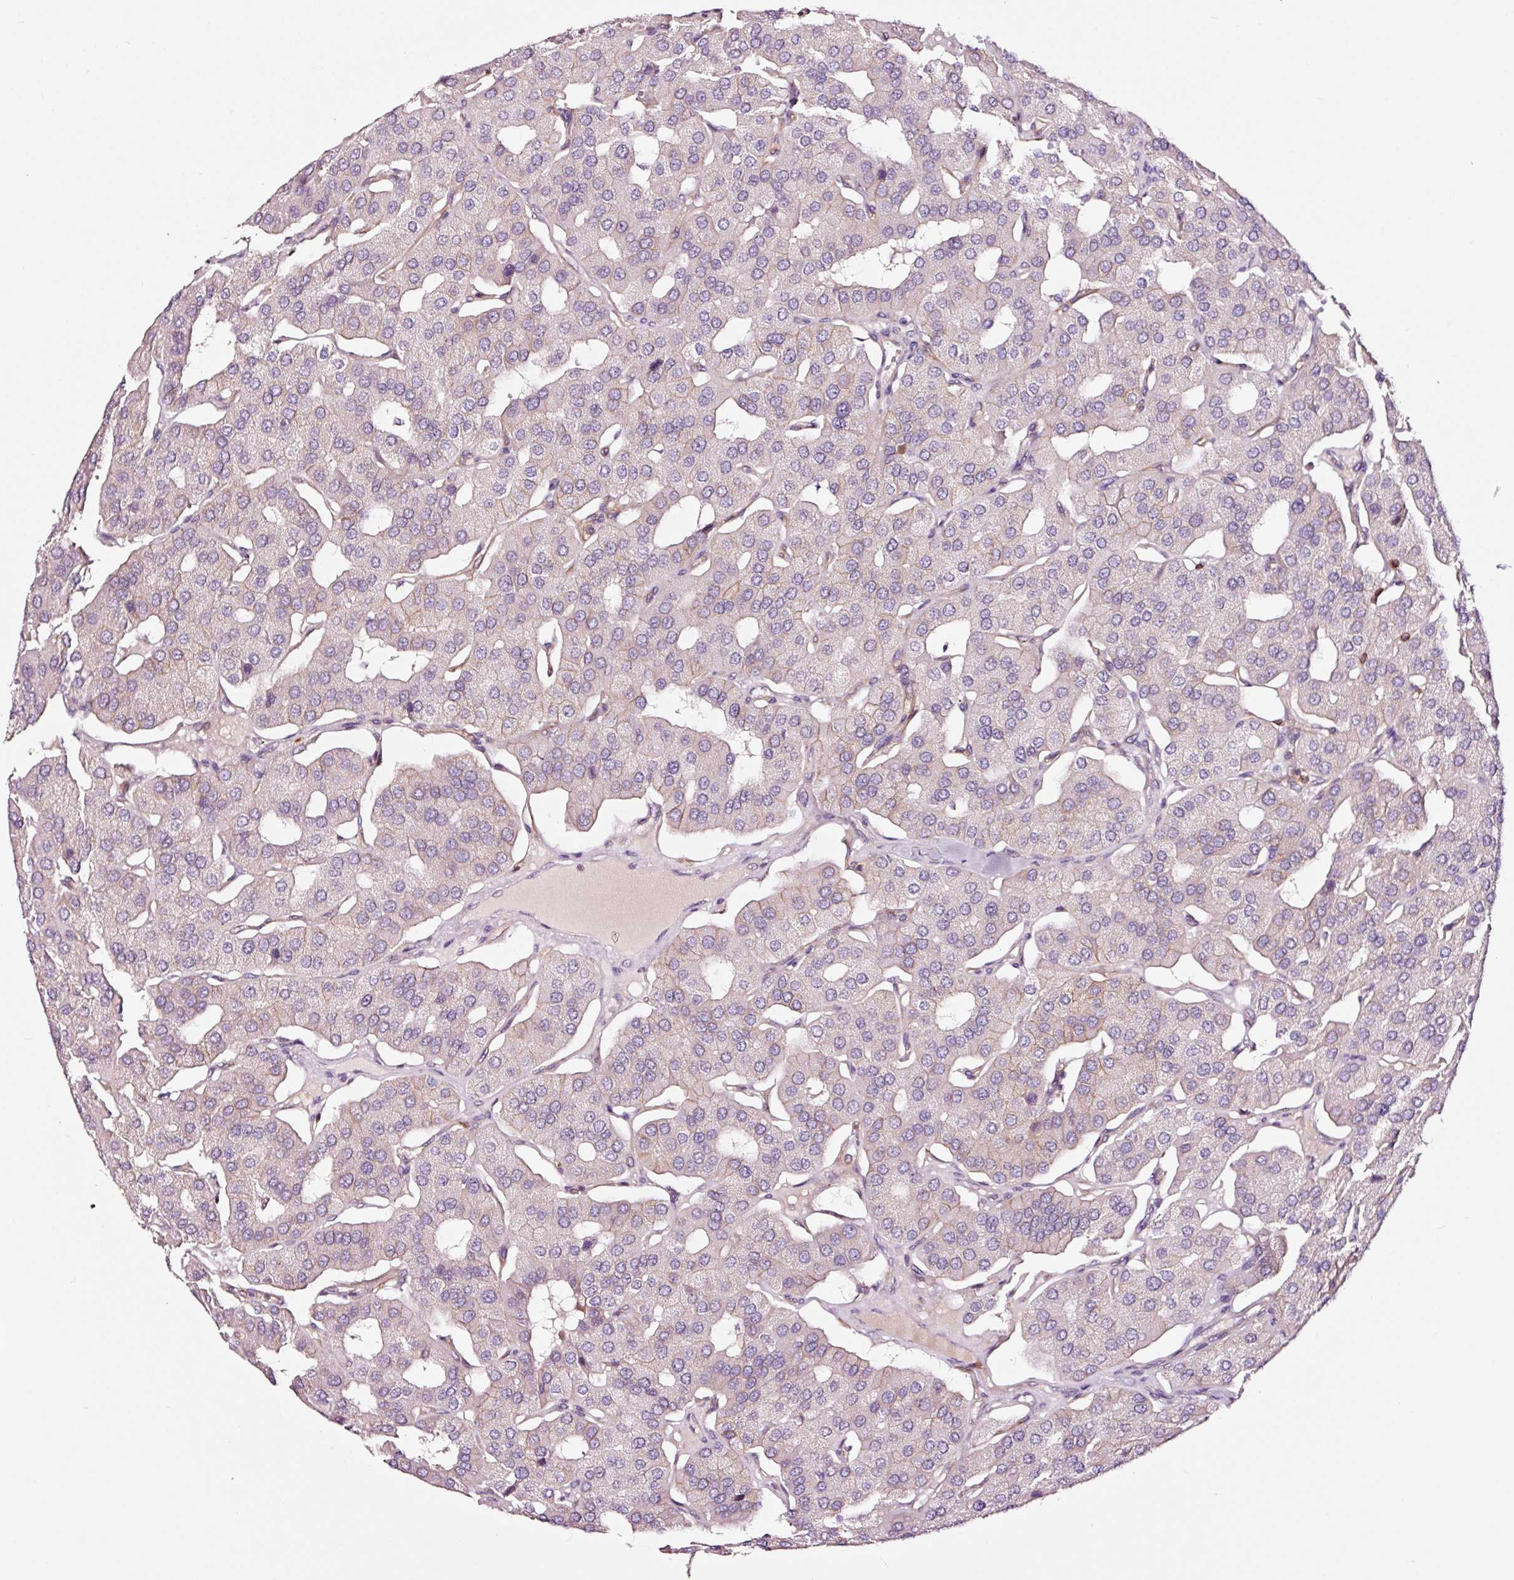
{"staining": {"intensity": "moderate", "quantity": "<25%", "location": "cytoplasmic/membranous"}, "tissue": "parathyroid gland", "cell_type": "Glandular cells", "image_type": "normal", "snomed": [{"axis": "morphology", "description": "Normal tissue, NOS"}, {"axis": "morphology", "description": "Adenoma, NOS"}, {"axis": "topography", "description": "Parathyroid gland"}], "caption": "Glandular cells display low levels of moderate cytoplasmic/membranous staining in about <25% of cells in normal parathyroid gland. (IHC, brightfield microscopy, high magnification).", "gene": "ADD3", "patient": {"sex": "female", "age": 86}}